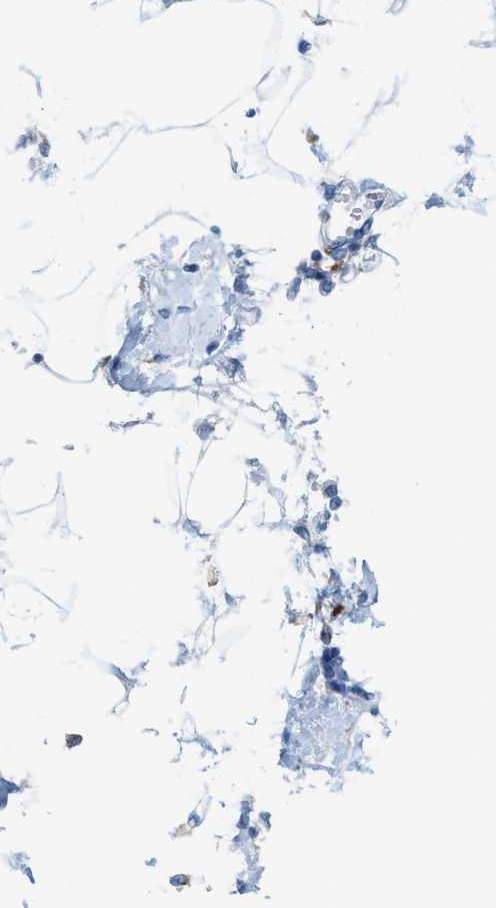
{"staining": {"intensity": "negative", "quantity": "none", "location": "none"}, "tissue": "adipose tissue", "cell_type": "Adipocytes", "image_type": "normal", "snomed": [{"axis": "morphology", "description": "Normal tissue, NOS"}, {"axis": "morphology", "description": "Adenocarcinoma, NOS"}, {"axis": "topography", "description": "Duodenum"}, {"axis": "topography", "description": "Peripheral nerve tissue"}], "caption": "Human adipose tissue stained for a protein using IHC demonstrates no positivity in adipocytes.", "gene": "KIFC3", "patient": {"sex": "female", "age": 60}}